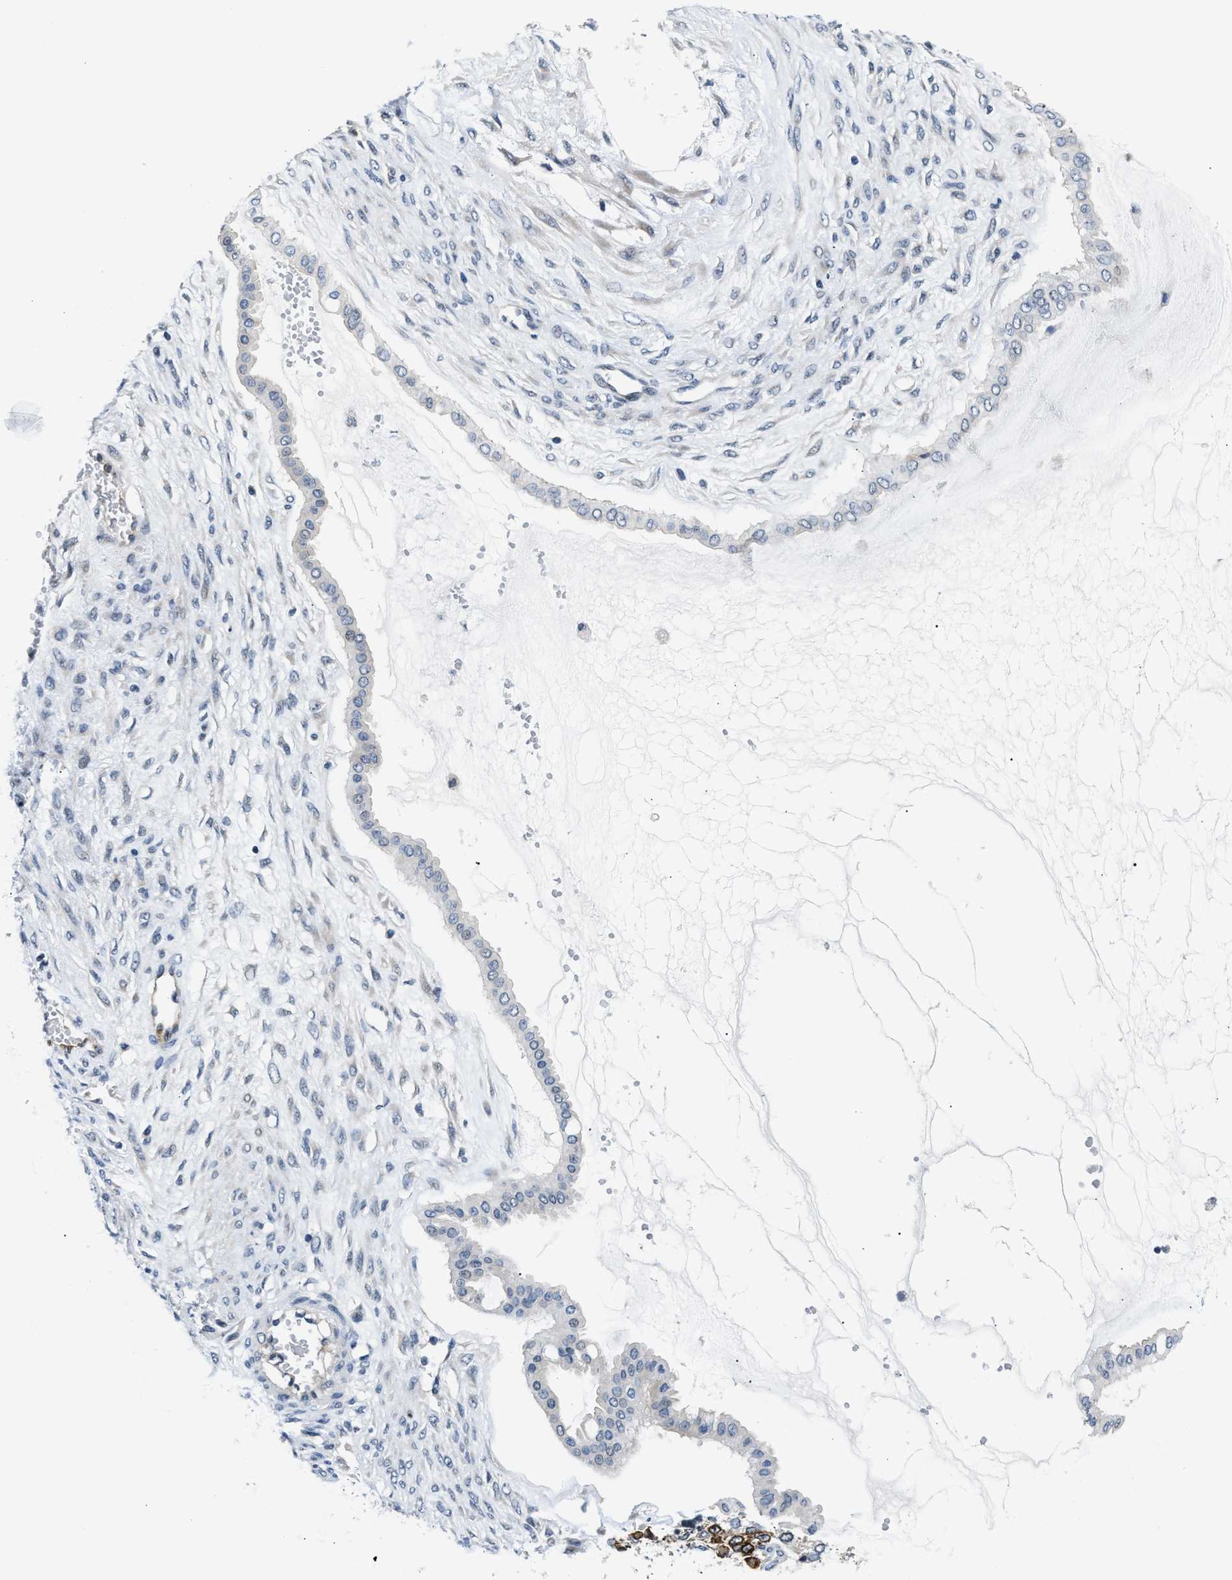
{"staining": {"intensity": "moderate", "quantity": "<25%", "location": "cytoplasmic/membranous"}, "tissue": "ovarian cancer", "cell_type": "Tumor cells", "image_type": "cancer", "snomed": [{"axis": "morphology", "description": "Cystadenocarcinoma, mucinous, NOS"}, {"axis": "topography", "description": "Ovary"}], "caption": "A photomicrograph of human ovarian cancer stained for a protein reveals moderate cytoplasmic/membranous brown staining in tumor cells. The staining was performed using DAB (3,3'-diaminobenzidine), with brown indicating positive protein expression. Nuclei are stained blue with hematoxylin.", "gene": "CLGN", "patient": {"sex": "female", "age": 73}}